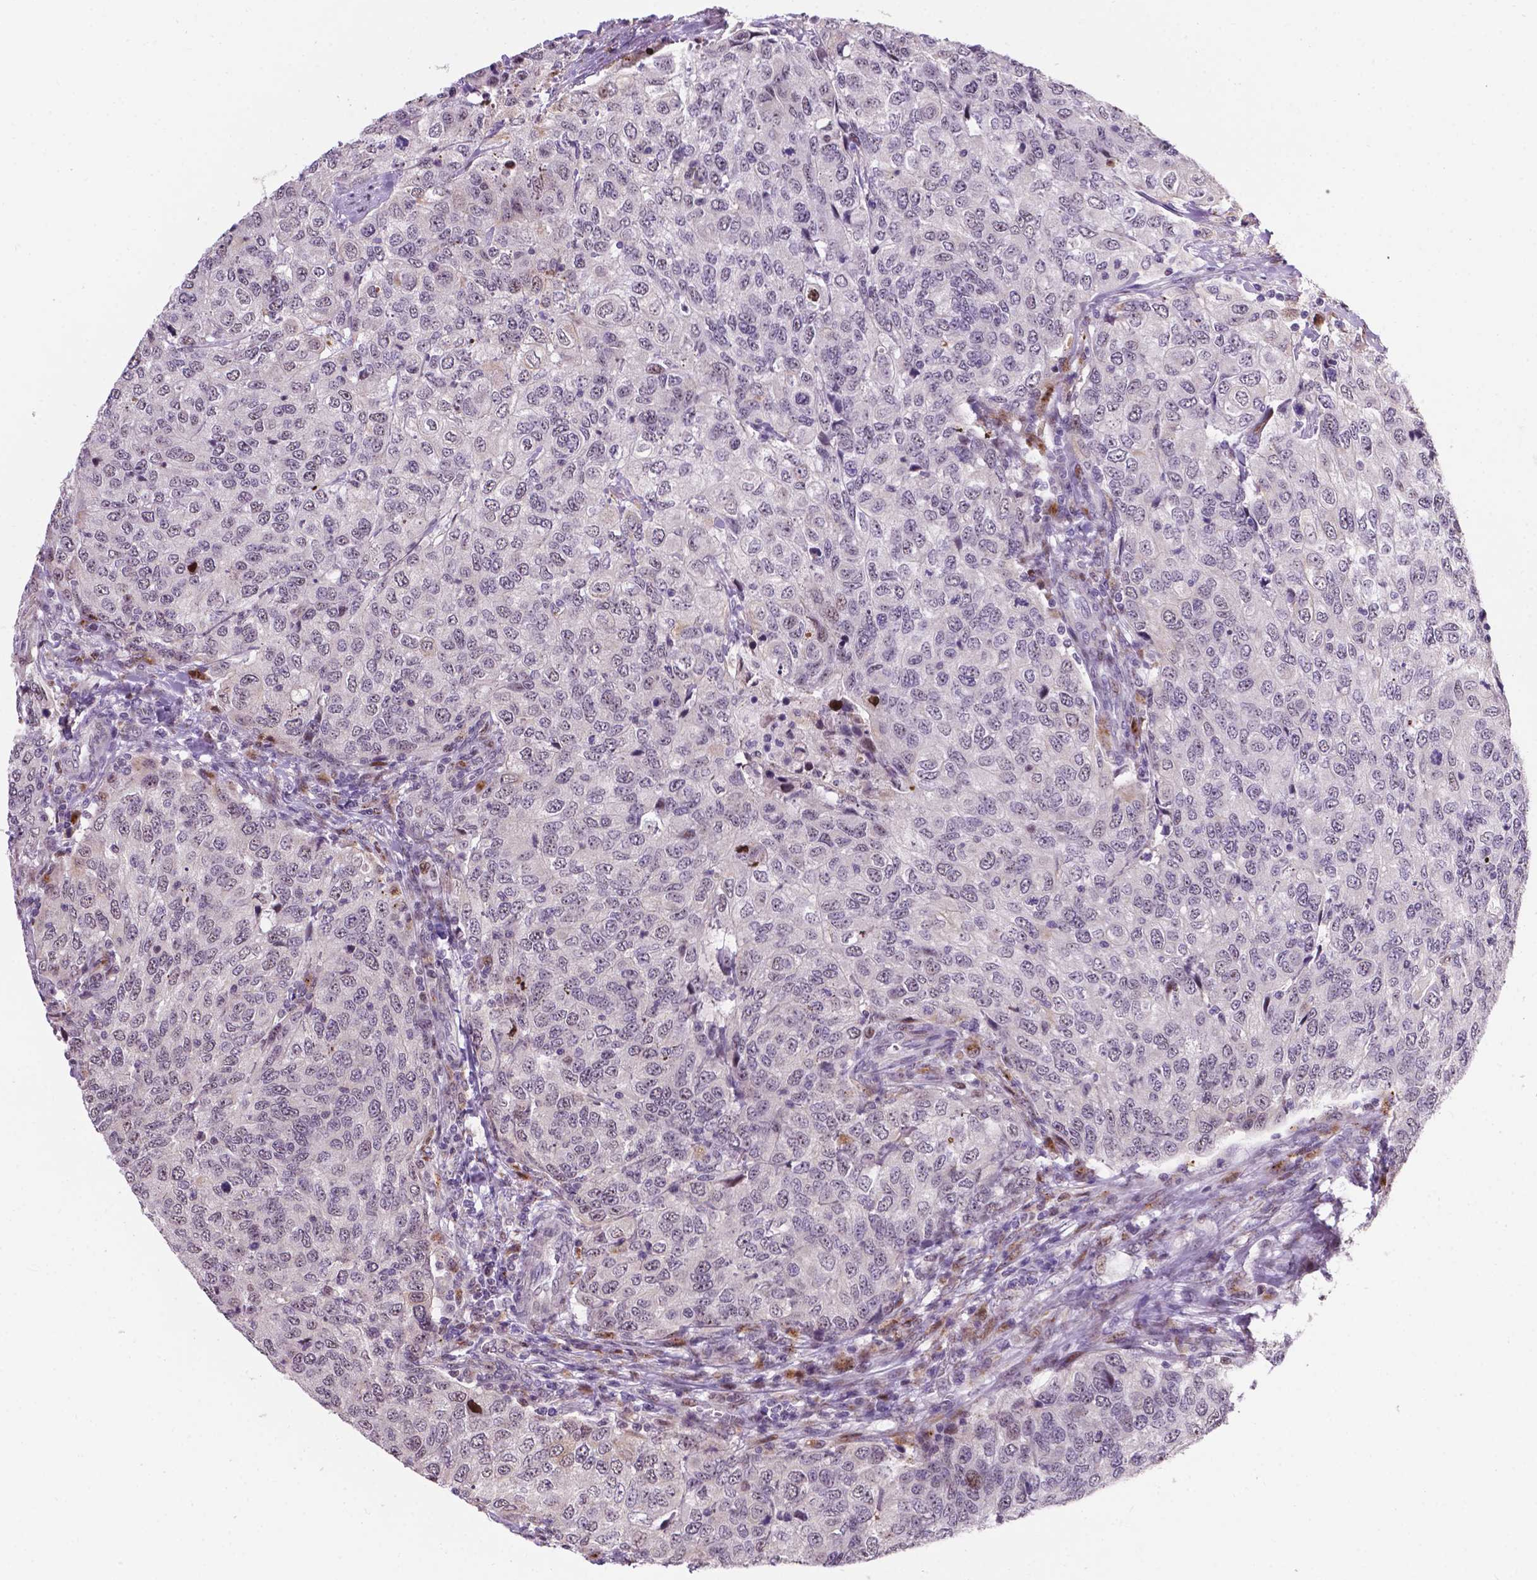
{"staining": {"intensity": "negative", "quantity": "none", "location": "none"}, "tissue": "urothelial cancer", "cell_type": "Tumor cells", "image_type": "cancer", "snomed": [{"axis": "morphology", "description": "Urothelial carcinoma, High grade"}, {"axis": "topography", "description": "Urinary bladder"}], "caption": "A micrograph of urothelial cancer stained for a protein exhibits no brown staining in tumor cells. (Immunohistochemistry, brightfield microscopy, high magnification).", "gene": "SMAD3", "patient": {"sex": "female", "age": 78}}